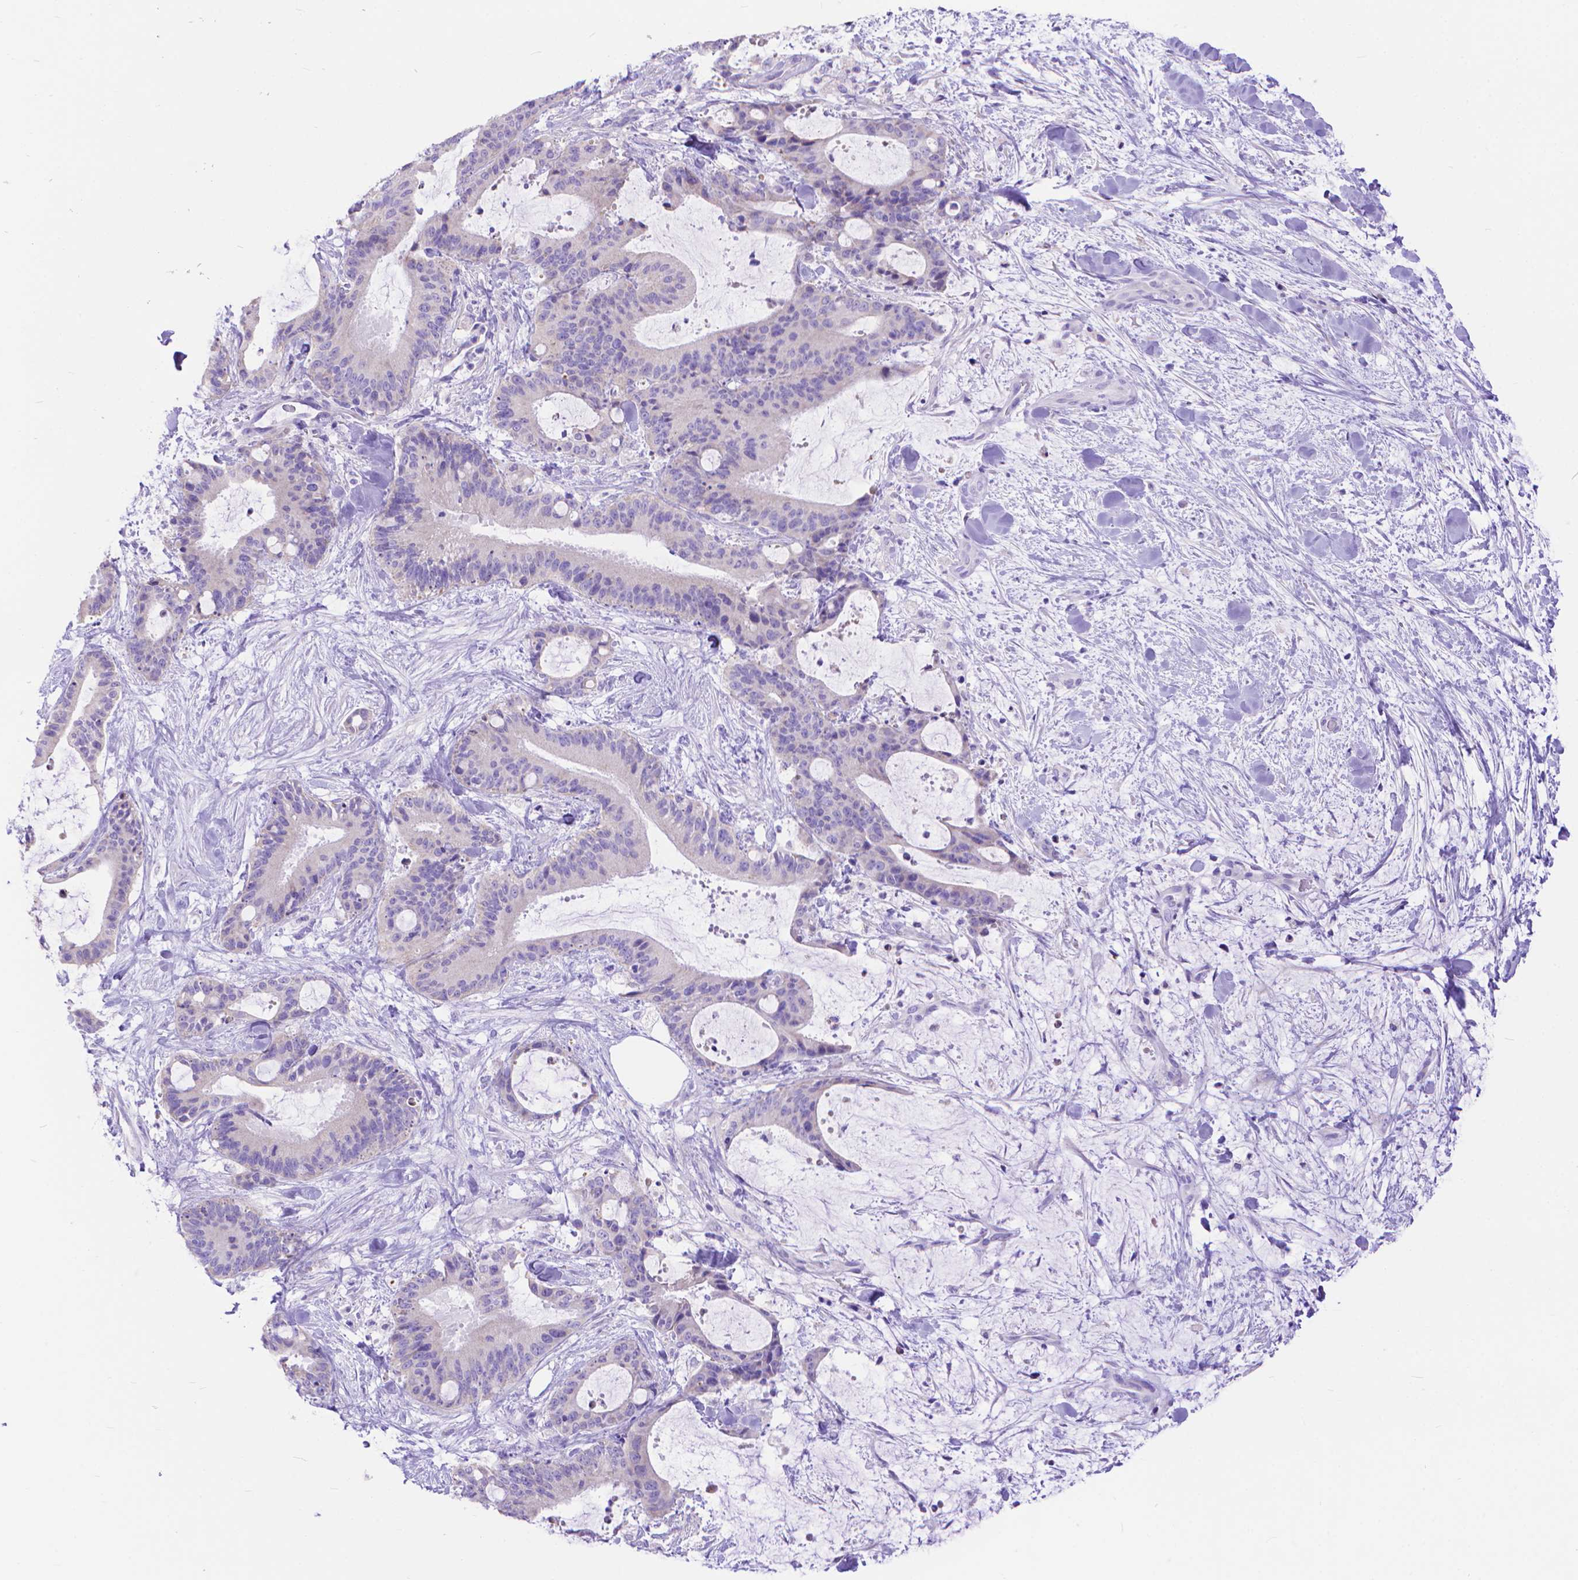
{"staining": {"intensity": "negative", "quantity": "none", "location": "none"}, "tissue": "liver cancer", "cell_type": "Tumor cells", "image_type": "cancer", "snomed": [{"axis": "morphology", "description": "Cholangiocarcinoma"}, {"axis": "topography", "description": "Liver"}], "caption": "DAB (3,3'-diaminobenzidine) immunohistochemical staining of human liver cancer (cholangiocarcinoma) displays no significant staining in tumor cells.", "gene": "DHRS2", "patient": {"sex": "female", "age": 73}}